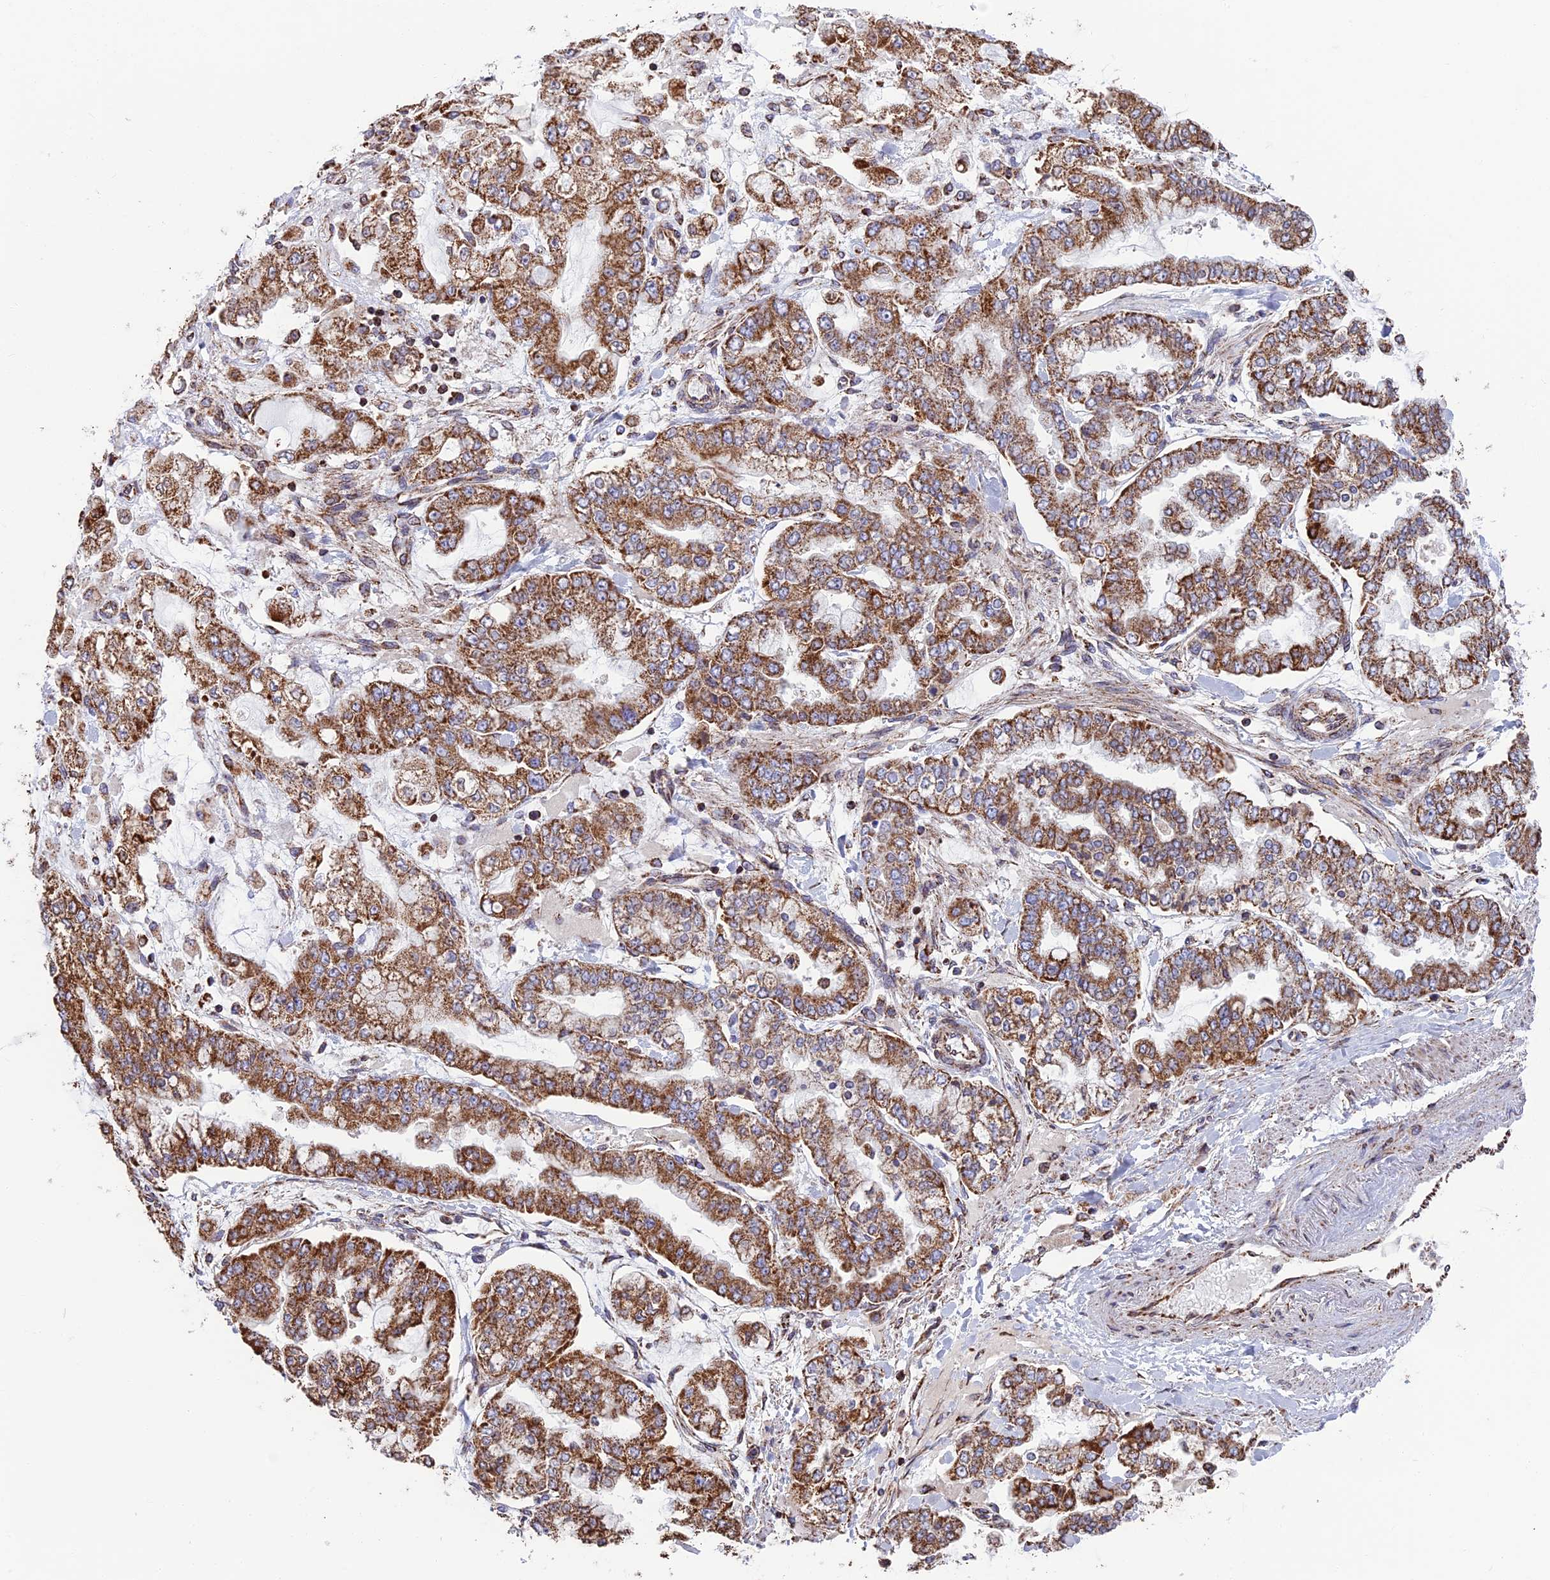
{"staining": {"intensity": "strong", "quantity": ">75%", "location": "cytoplasmic/membranous"}, "tissue": "stomach cancer", "cell_type": "Tumor cells", "image_type": "cancer", "snomed": [{"axis": "morphology", "description": "Normal tissue, NOS"}, {"axis": "morphology", "description": "Adenocarcinoma, NOS"}, {"axis": "topography", "description": "Stomach, upper"}, {"axis": "topography", "description": "Stomach"}], "caption": "The image demonstrates immunohistochemical staining of stomach cancer. There is strong cytoplasmic/membranous expression is appreciated in approximately >75% of tumor cells. The protein of interest is shown in brown color, while the nuclei are stained blue.", "gene": "CS", "patient": {"sex": "male", "age": 76}}